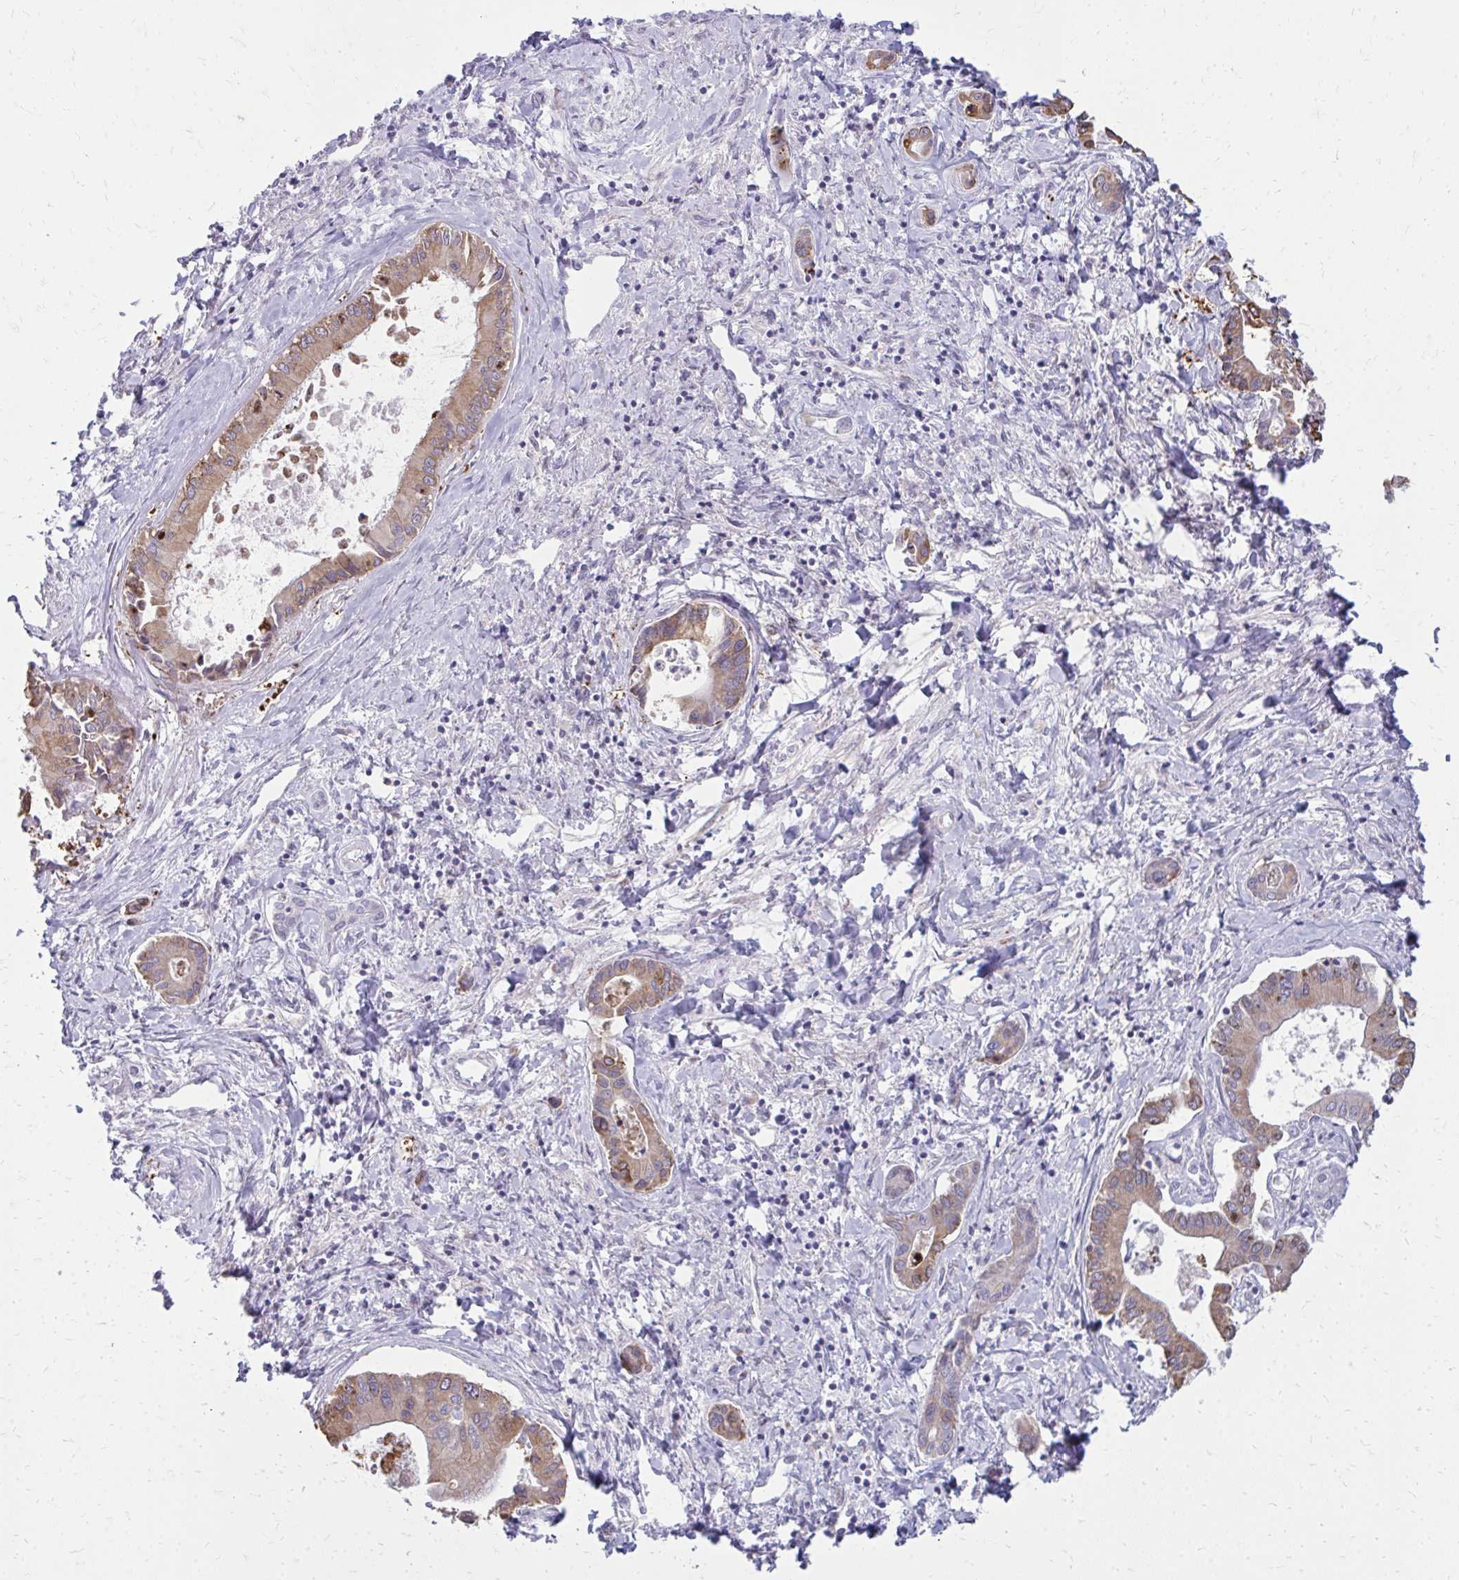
{"staining": {"intensity": "moderate", "quantity": ">75%", "location": "cytoplasmic/membranous"}, "tissue": "liver cancer", "cell_type": "Tumor cells", "image_type": "cancer", "snomed": [{"axis": "morphology", "description": "Cholangiocarcinoma"}, {"axis": "topography", "description": "Liver"}], "caption": "High-power microscopy captured an IHC image of cholangiocarcinoma (liver), revealing moderate cytoplasmic/membranous positivity in approximately >75% of tumor cells.", "gene": "ASAP1", "patient": {"sex": "male", "age": 66}}